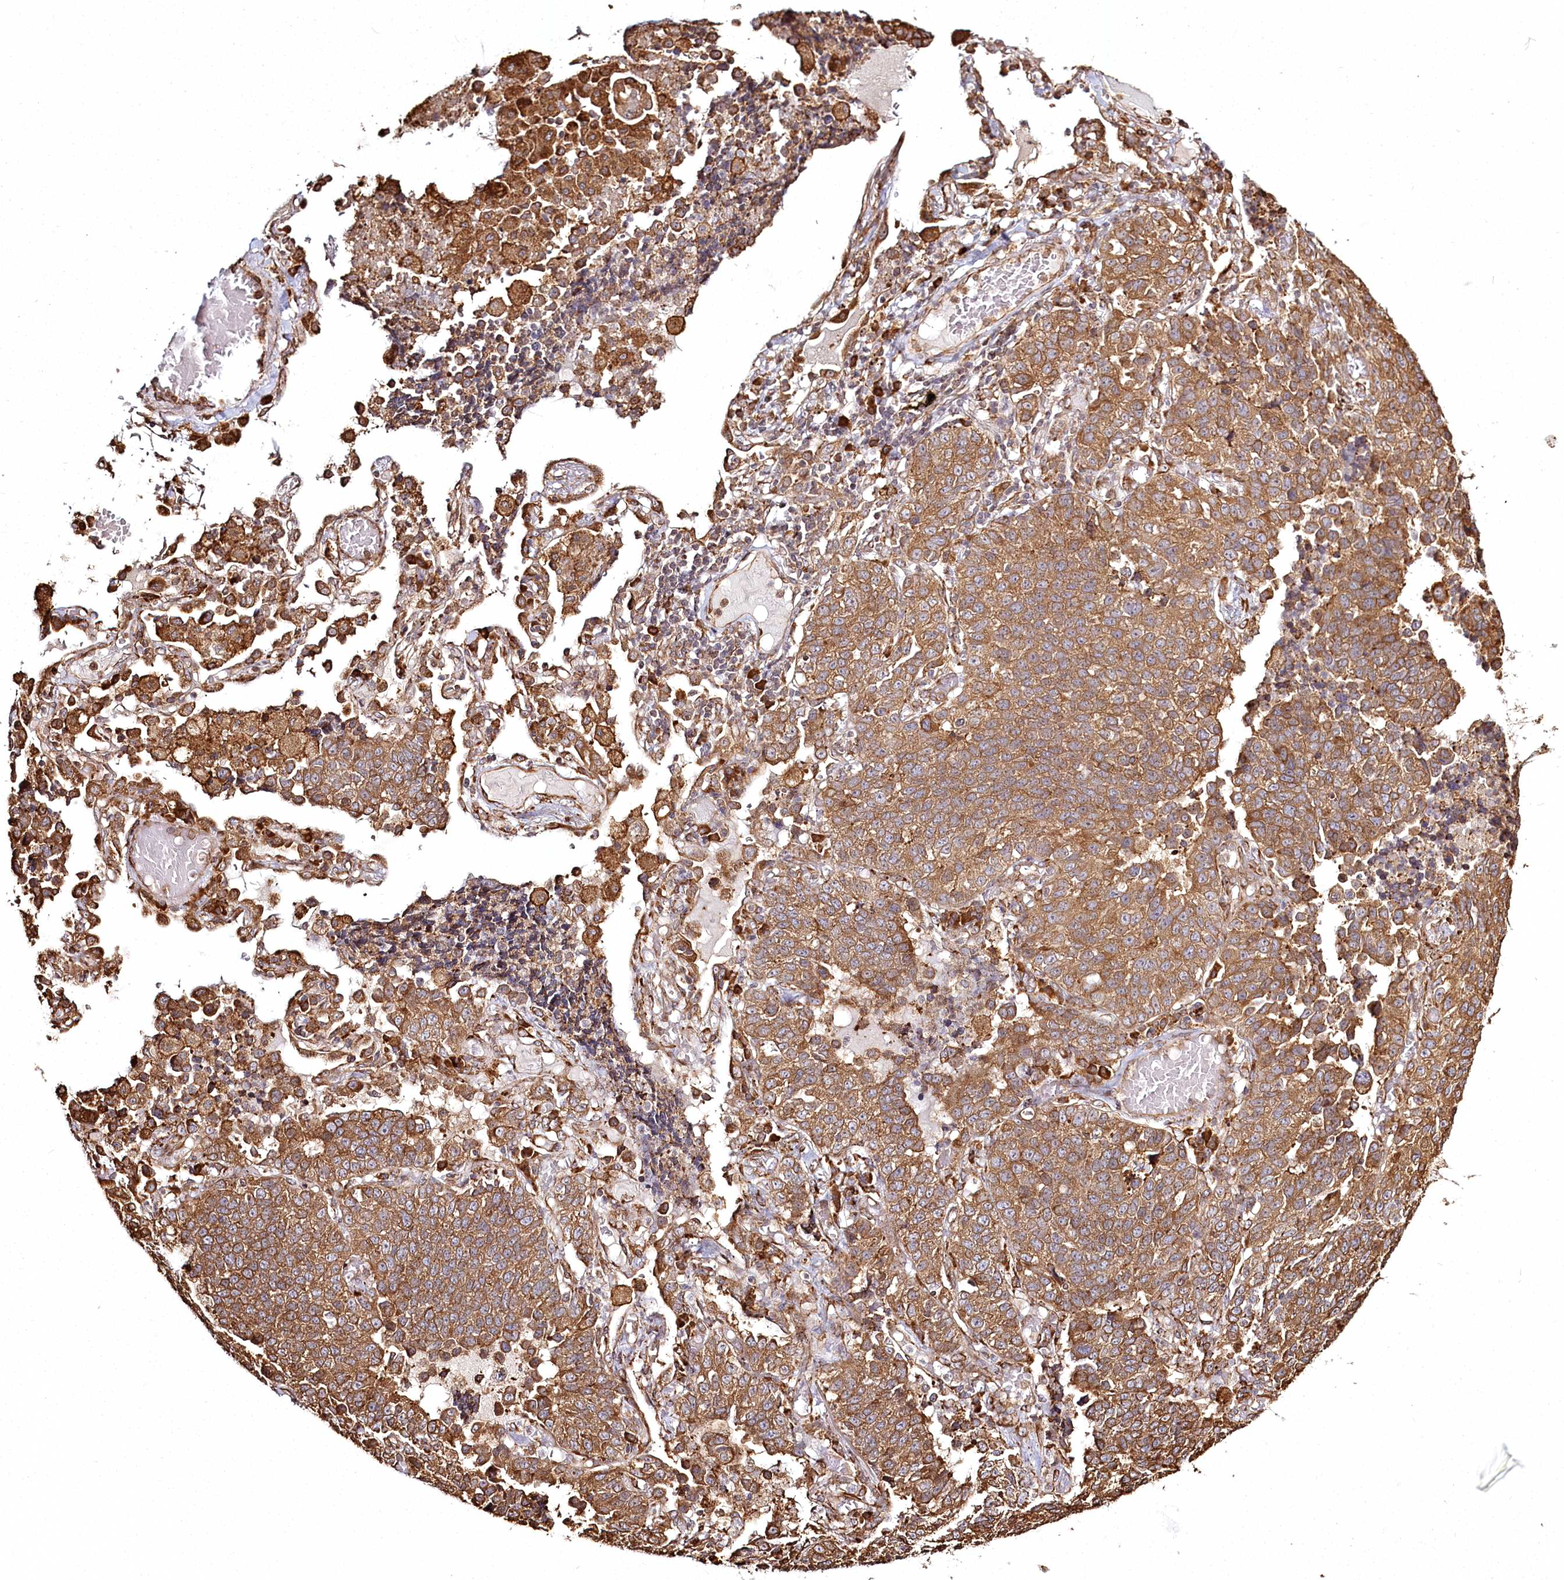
{"staining": {"intensity": "moderate", "quantity": ">75%", "location": "cytoplasmic/membranous"}, "tissue": "lung cancer", "cell_type": "Tumor cells", "image_type": "cancer", "snomed": [{"axis": "morphology", "description": "Adenocarcinoma, NOS"}, {"axis": "topography", "description": "Lung"}], "caption": "The immunohistochemical stain highlights moderate cytoplasmic/membranous positivity in tumor cells of lung cancer tissue.", "gene": "FAM13A", "patient": {"sex": "male", "age": 49}}